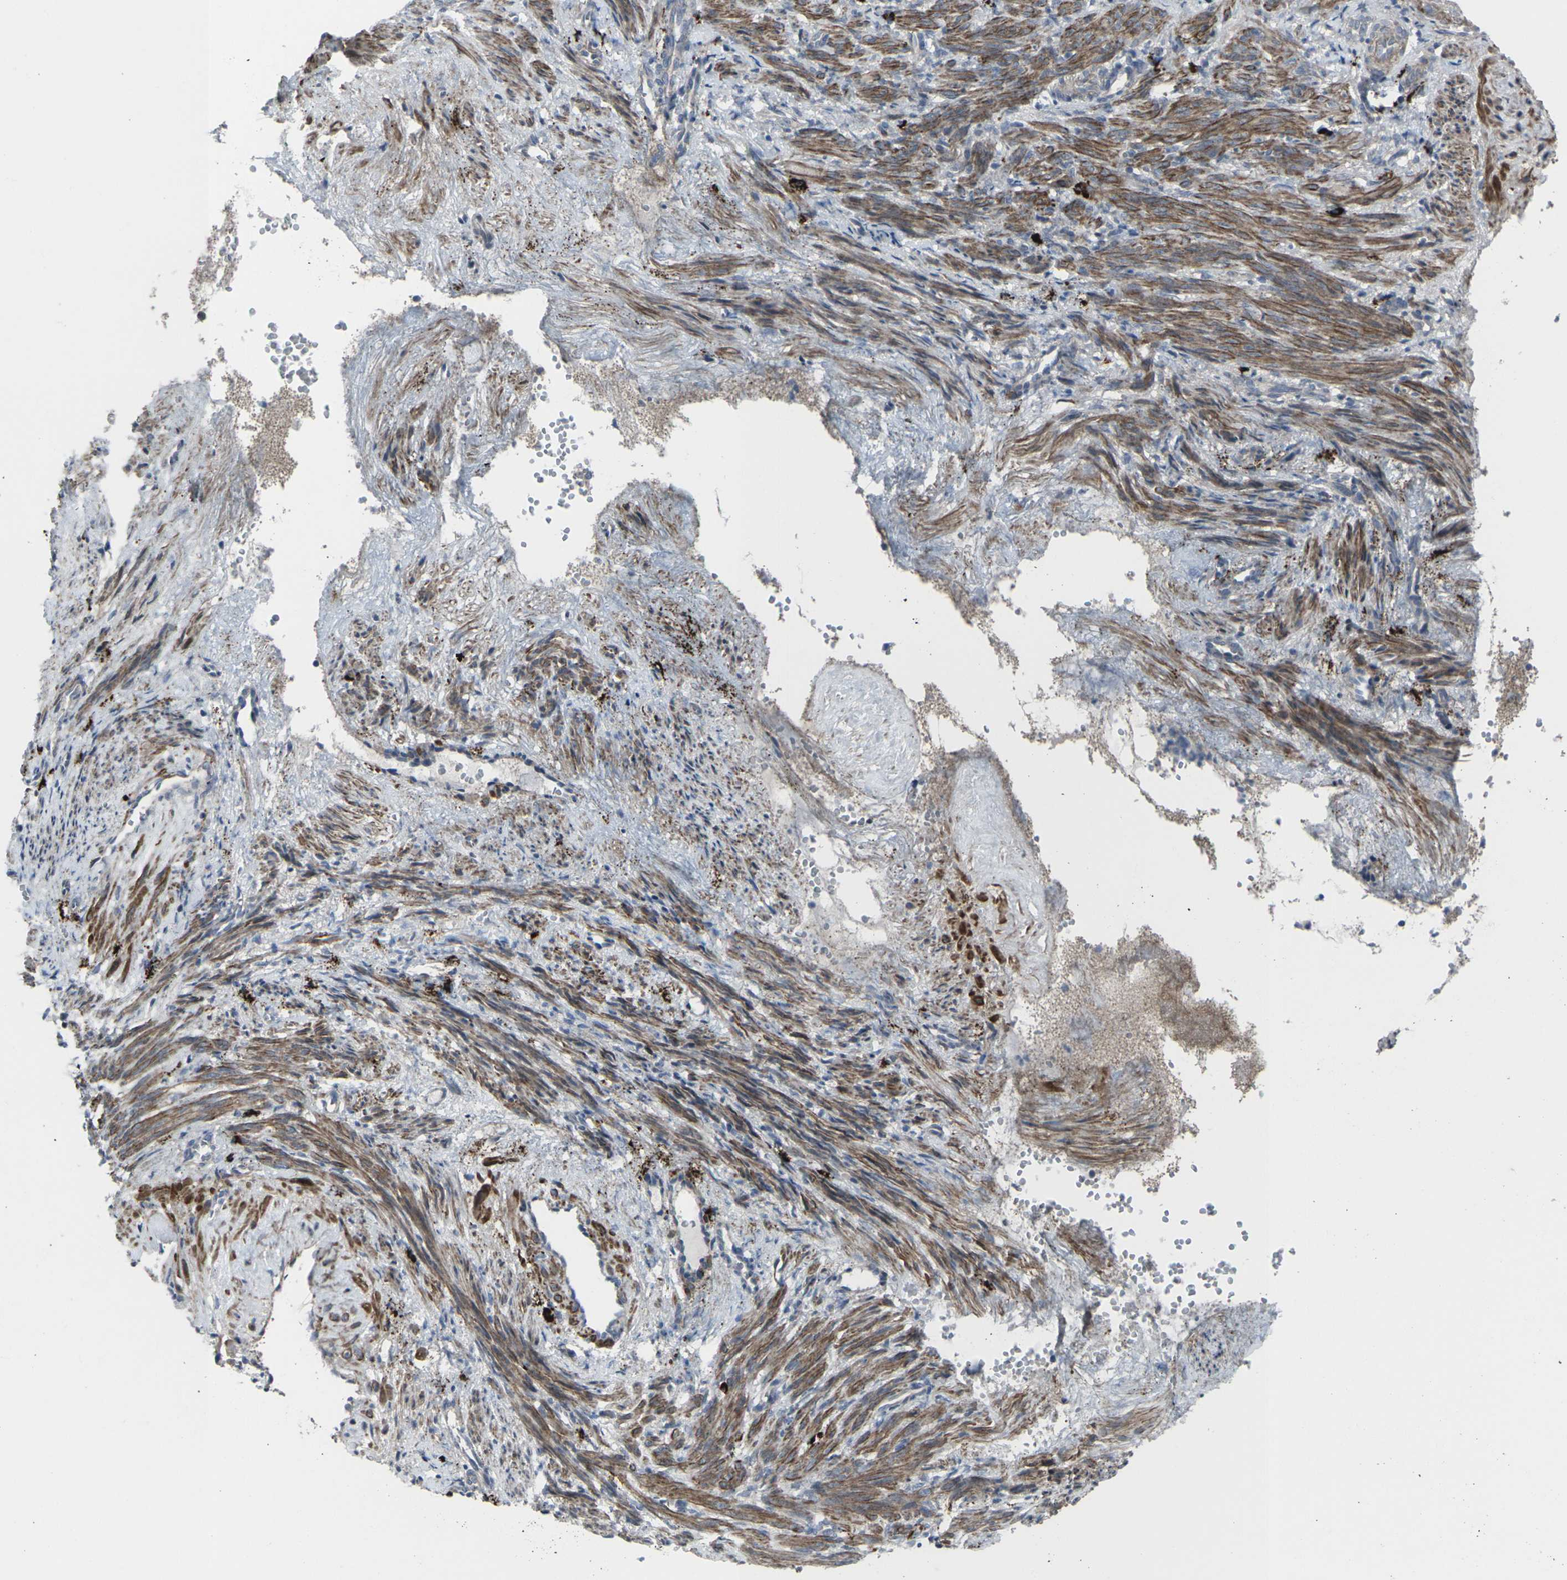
{"staining": {"intensity": "strong", "quantity": ">75%", "location": "cytoplasmic/membranous"}, "tissue": "smooth muscle", "cell_type": "Smooth muscle cells", "image_type": "normal", "snomed": [{"axis": "morphology", "description": "Normal tissue, NOS"}, {"axis": "topography", "description": "Endometrium"}], "caption": "This is an image of immunohistochemistry staining of benign smooth muscle, which shows strong positivity in the cytoplasmic/membranous of smooth muscle cells.", "gene": "CCR10", "patient": {"sex": "female", "age": 33}}